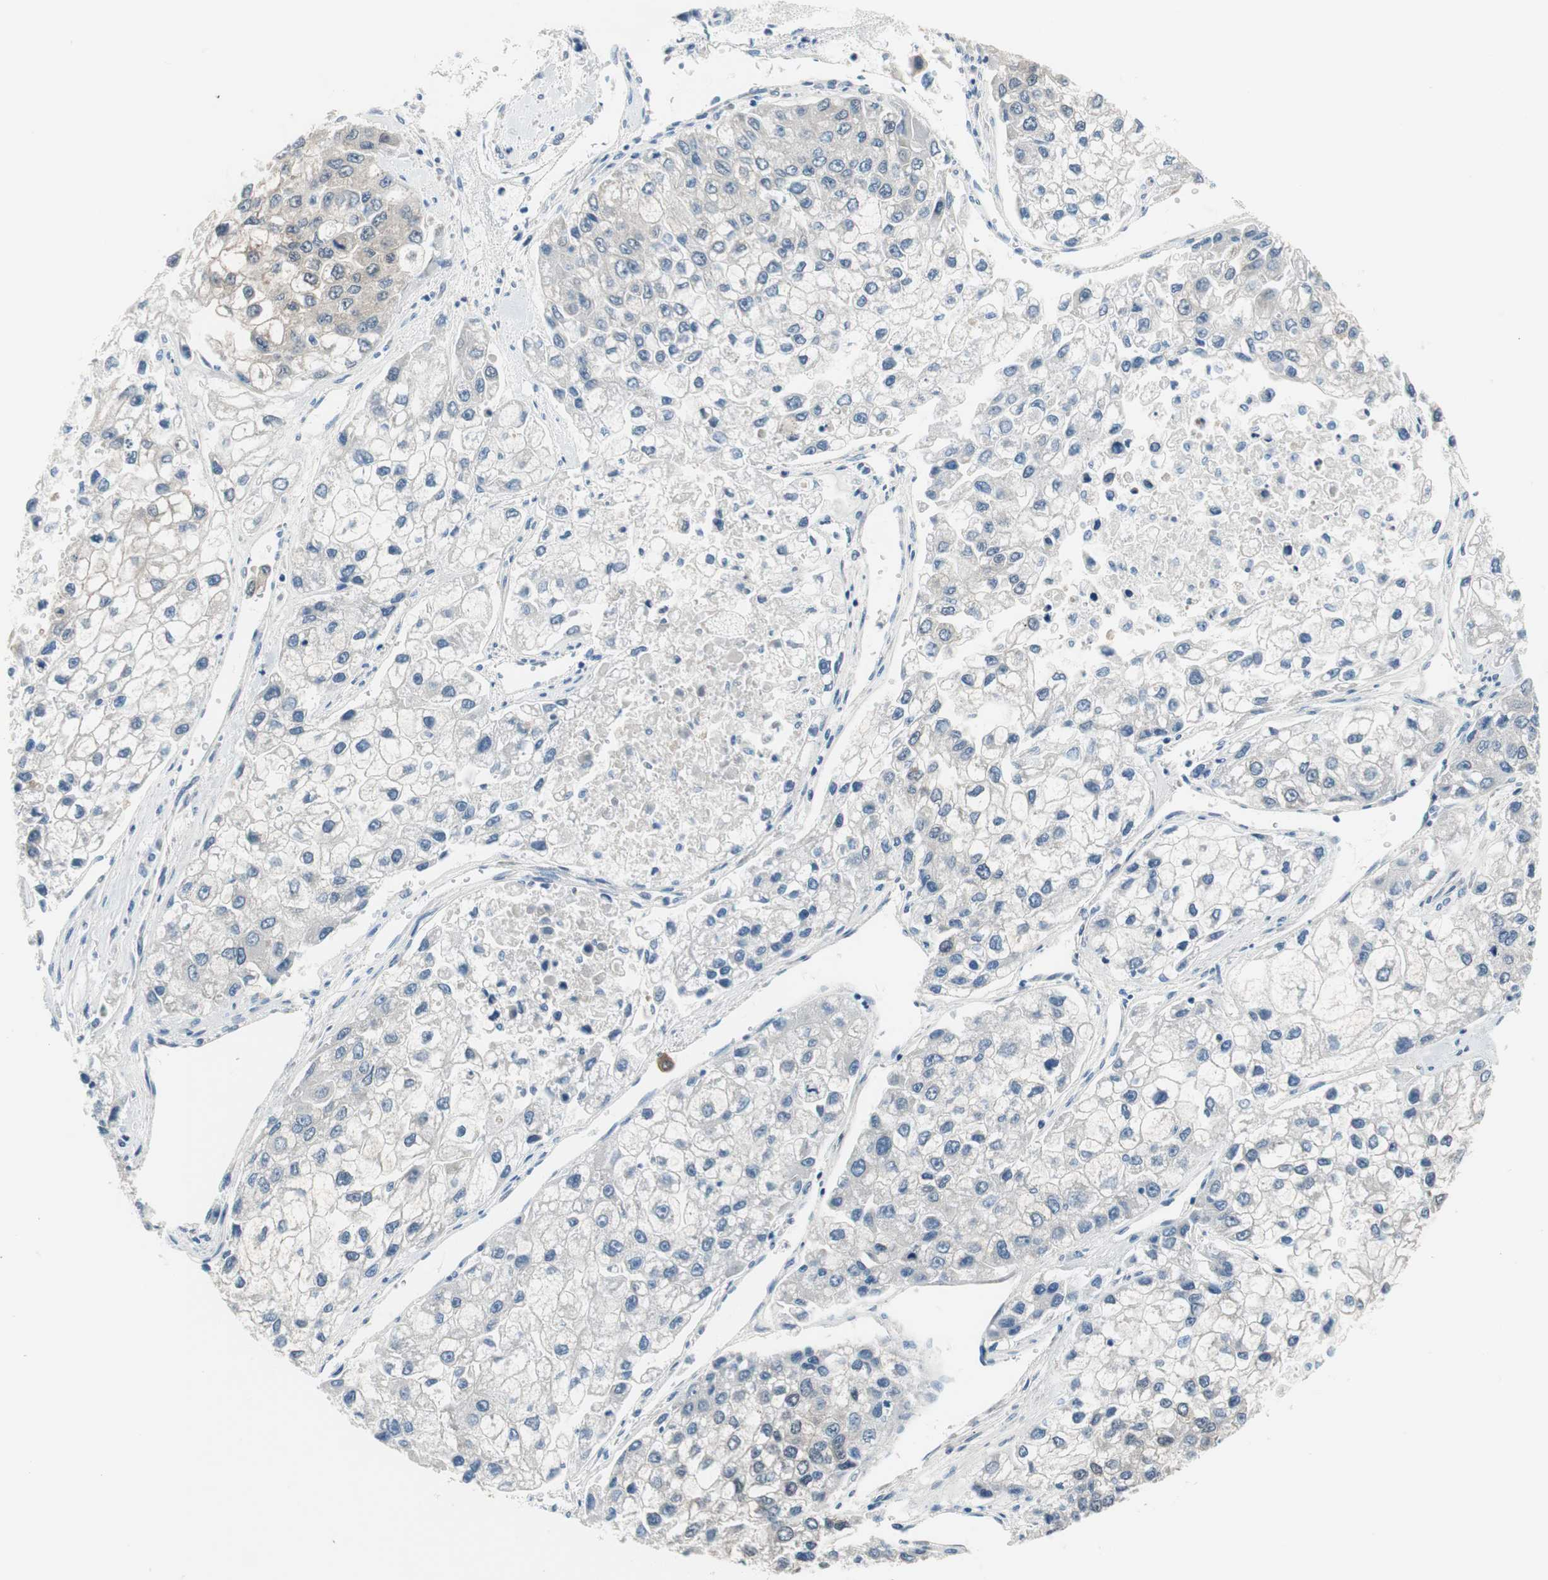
{"staining": {"intensity": "negative", "quantity": "none", "location": "none"}, "tissue": "liver cancer", "cell_type": "Tumor cells", "image_type": "cancer", "snomed": [{"axis": "morphology", "description": "Carcinoma, Hepatocellular, NOS"}, {"axis": "topography", "description": "Liver"}], "caption": "Liver cancer was stained to show a protein in brown. There is no significant expression in tumor cells.", "gene": "GRHL1", "patient": {"sex": "female", "age": 66}}